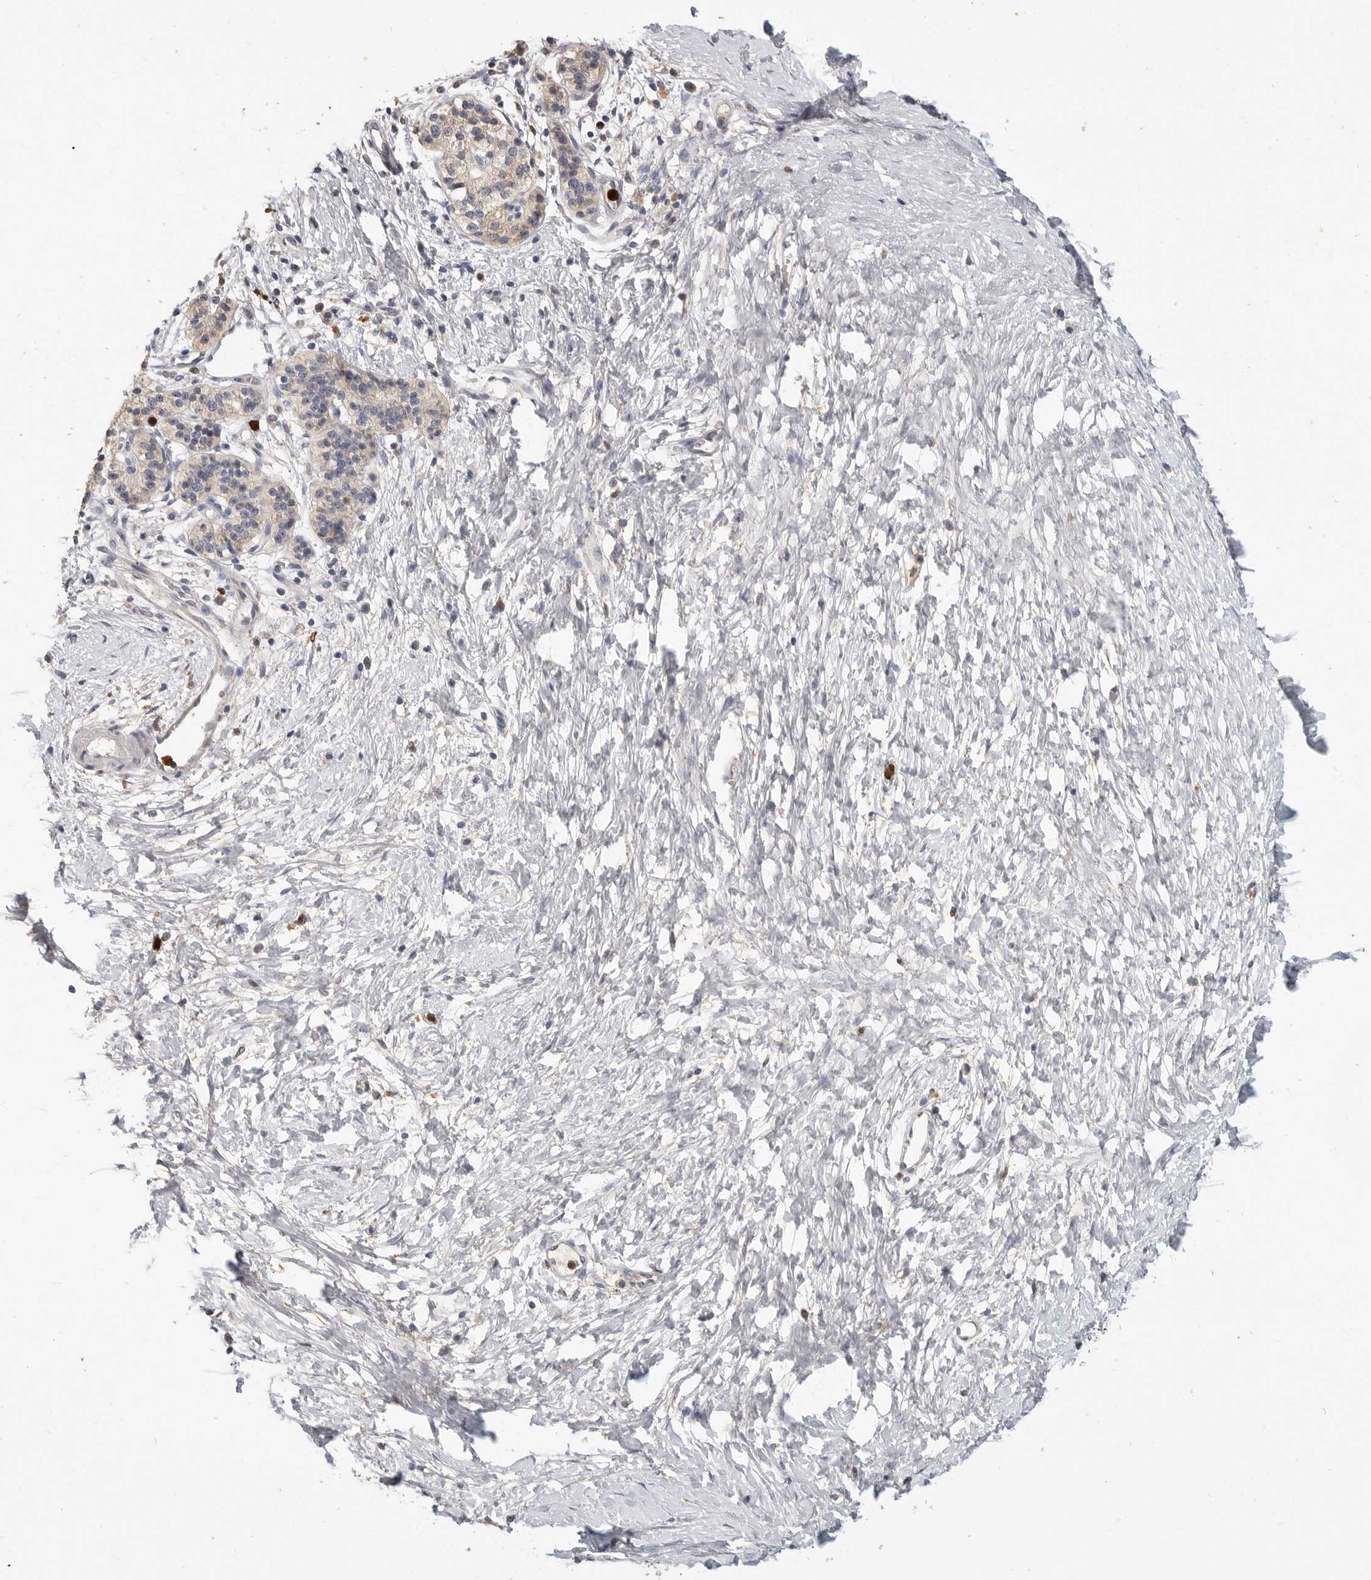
{"staining": {"intensity": "negative", "quantity": "none", "location": "none"}, "tissue": "pancreatic cancer", "cell_type": "Tumor cells", "image_type": "cancer", "snomed": [{"axis": "morphology", "description": "Adenocarcinoma, NOS"}, {"axis": "topography", "description": "Pancreas"}], "caption": "Tumor cells are negative for protein expression in human adenocarcinoma (pancreatic).", "gene": "LTBR", "patient": {"sex": "male", "age": 50}}